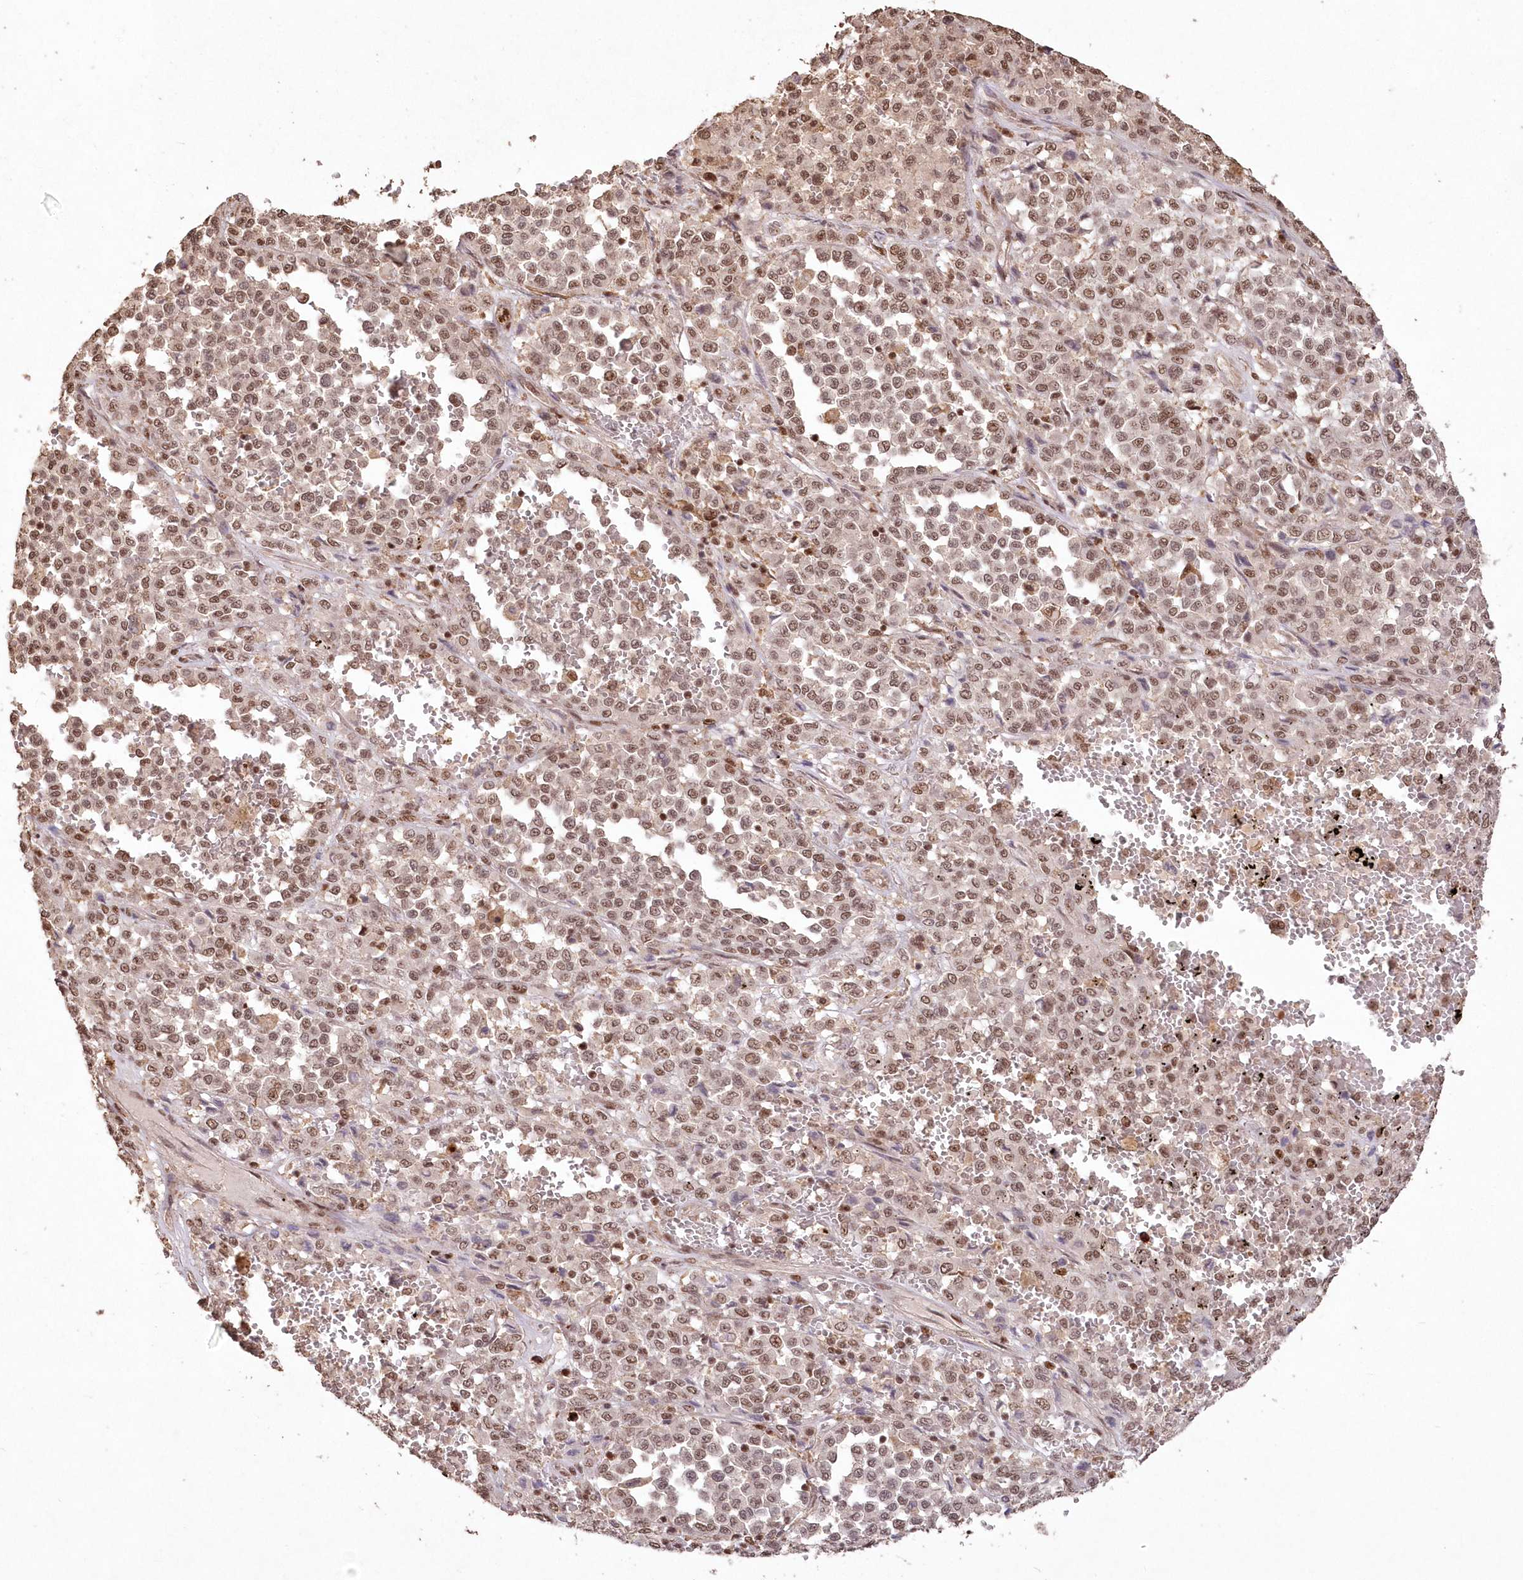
{"staining": {"intensity": "moderate", "quantity": ">75%", "location": "nuclear"}, "tissue": "melanoma", "cell_type": "Tumor cells", "image_type": "cancer", "snomed": [{"axis": "morphology", "description": "Malignant melanoma, Metastatic site"}, {"axis": "topography", "description": "Pancreas"}], "caption": "Immunohistochemistry (IHC) micrograph of human melanoma stained for a protein (brown), which reveals medium levels of moderate nuclear staining in approximately >75% of tumor cells.", "gene": "PDS5A", "patient": {"sex": "female", "age": 30}}